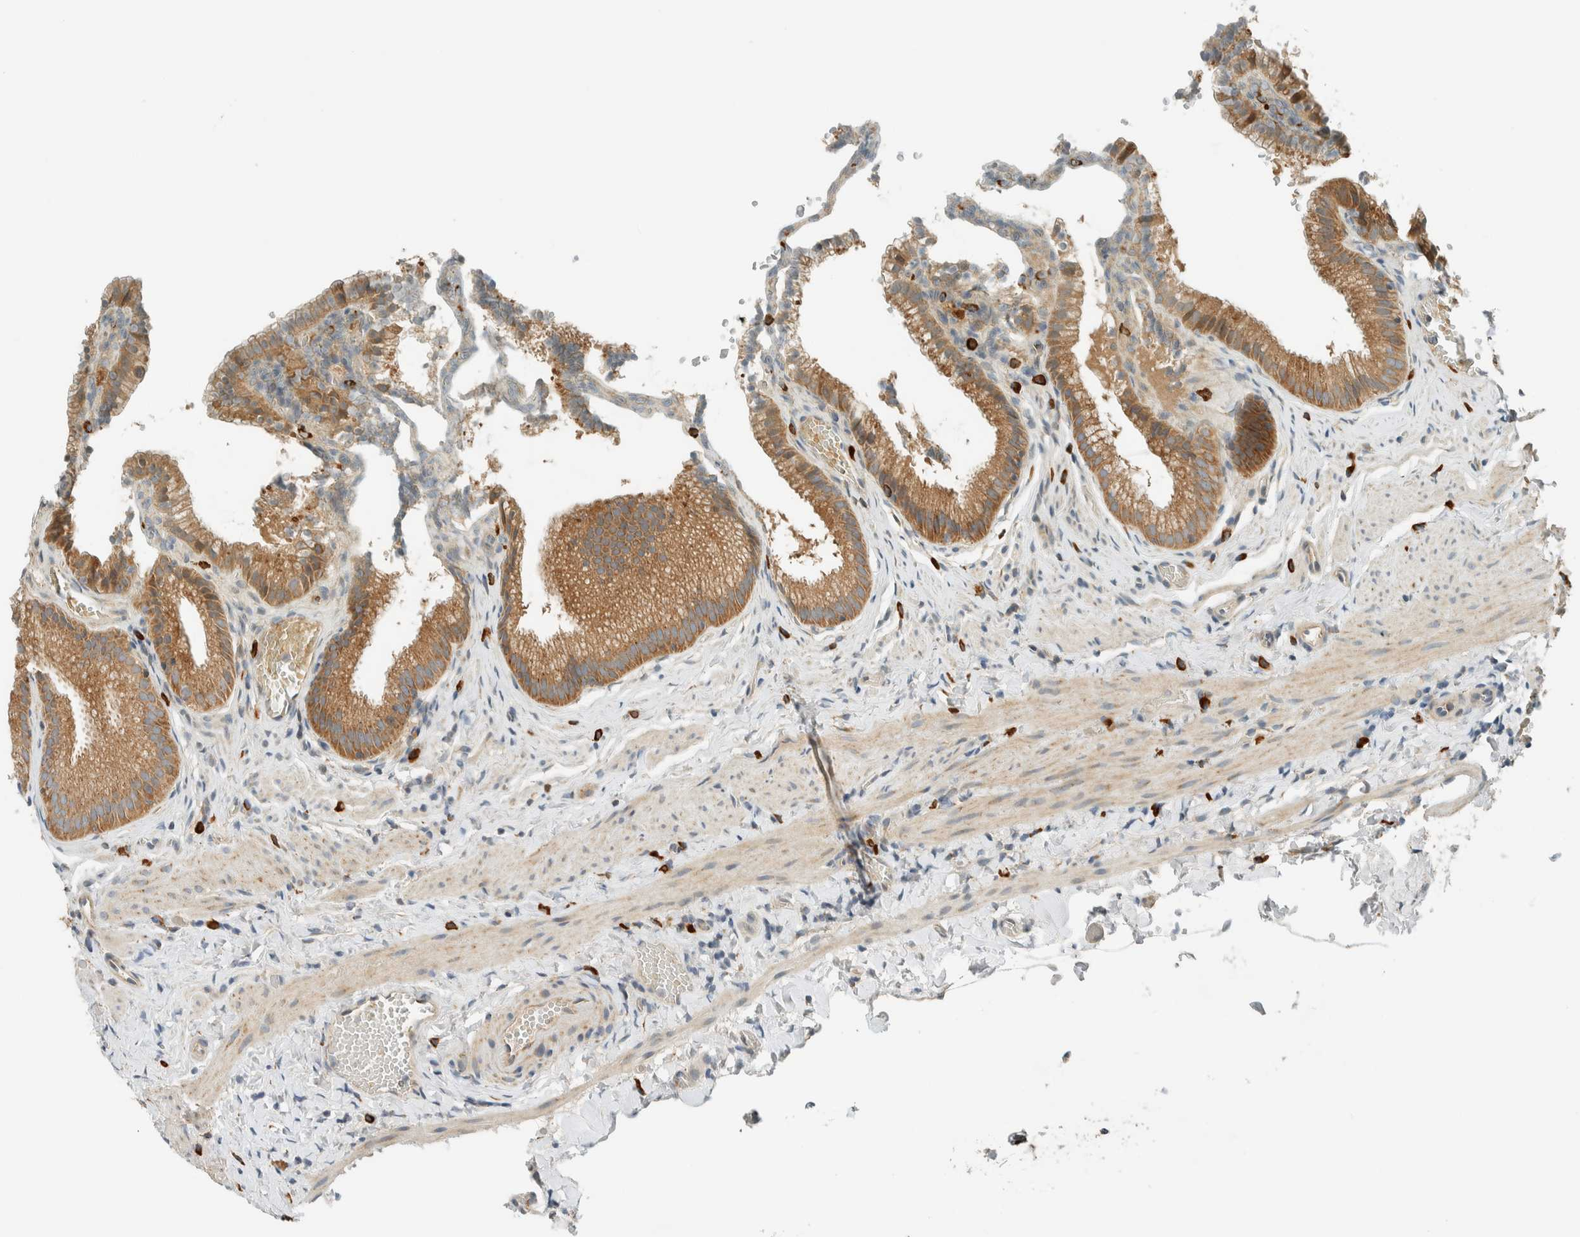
{"staining": {"intensity": "strong", "quantity": ">75%", "location": "cytoplasmic/membranous"}, "tissue": "gallbladder", "cell_type": "Glandular cells", "image_type": "normal", "snomed": [{"axis": "morphology", "description": "Normal tissue, NOS"}, {"axis": "topography", "description": "Gallbladder"}], "caption": "About >75% of glandular cells in normal gallbladder demonstrate strong cytoplasmic/membranous protein positivity as visualized by brown immunohistochemical staining.", "gene": "SPAG5", "patient": {"sex": "male", "age": 38}}